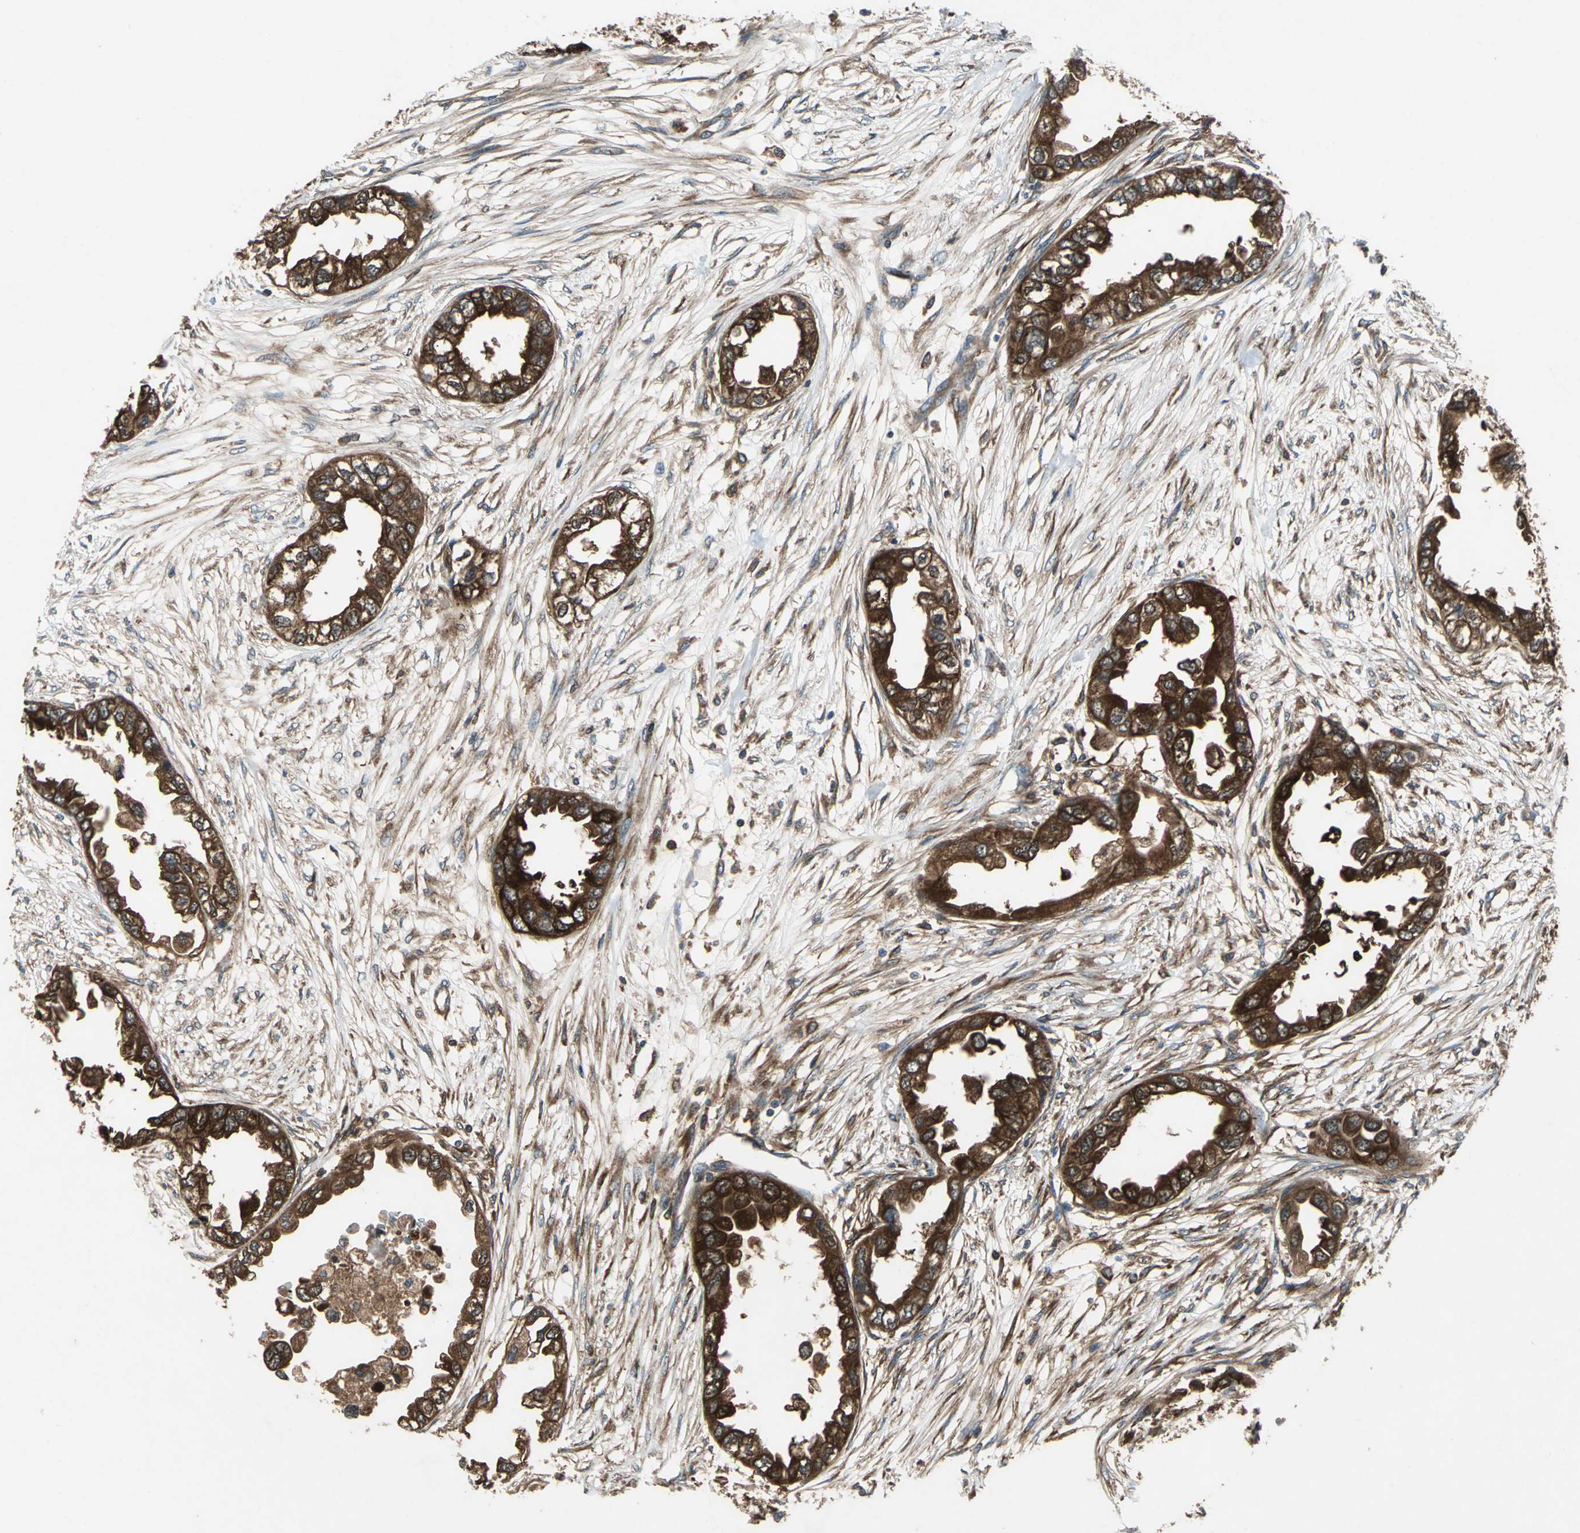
{"staining": {"intensity": "strong", "quantity": ">75%", "location": "cytoplasmic/membranous"}, "tissue": "endometrial cancer", "cell_type": "Tumor cells", "image_type": "cancer", "snomed": [{"axis": "morphology", "description": "Adenocarcinoma, NOS"}, {"axis": "topography", "description": "Endometrium"}], "caption": "Protein analysis of endometrial cancer tissue shows strong cytoplasmic/membranous positivity in approximately >75% of tumor cells.", "gene": "CAPN1", "patient": {"sex": "female", "age": 67}}